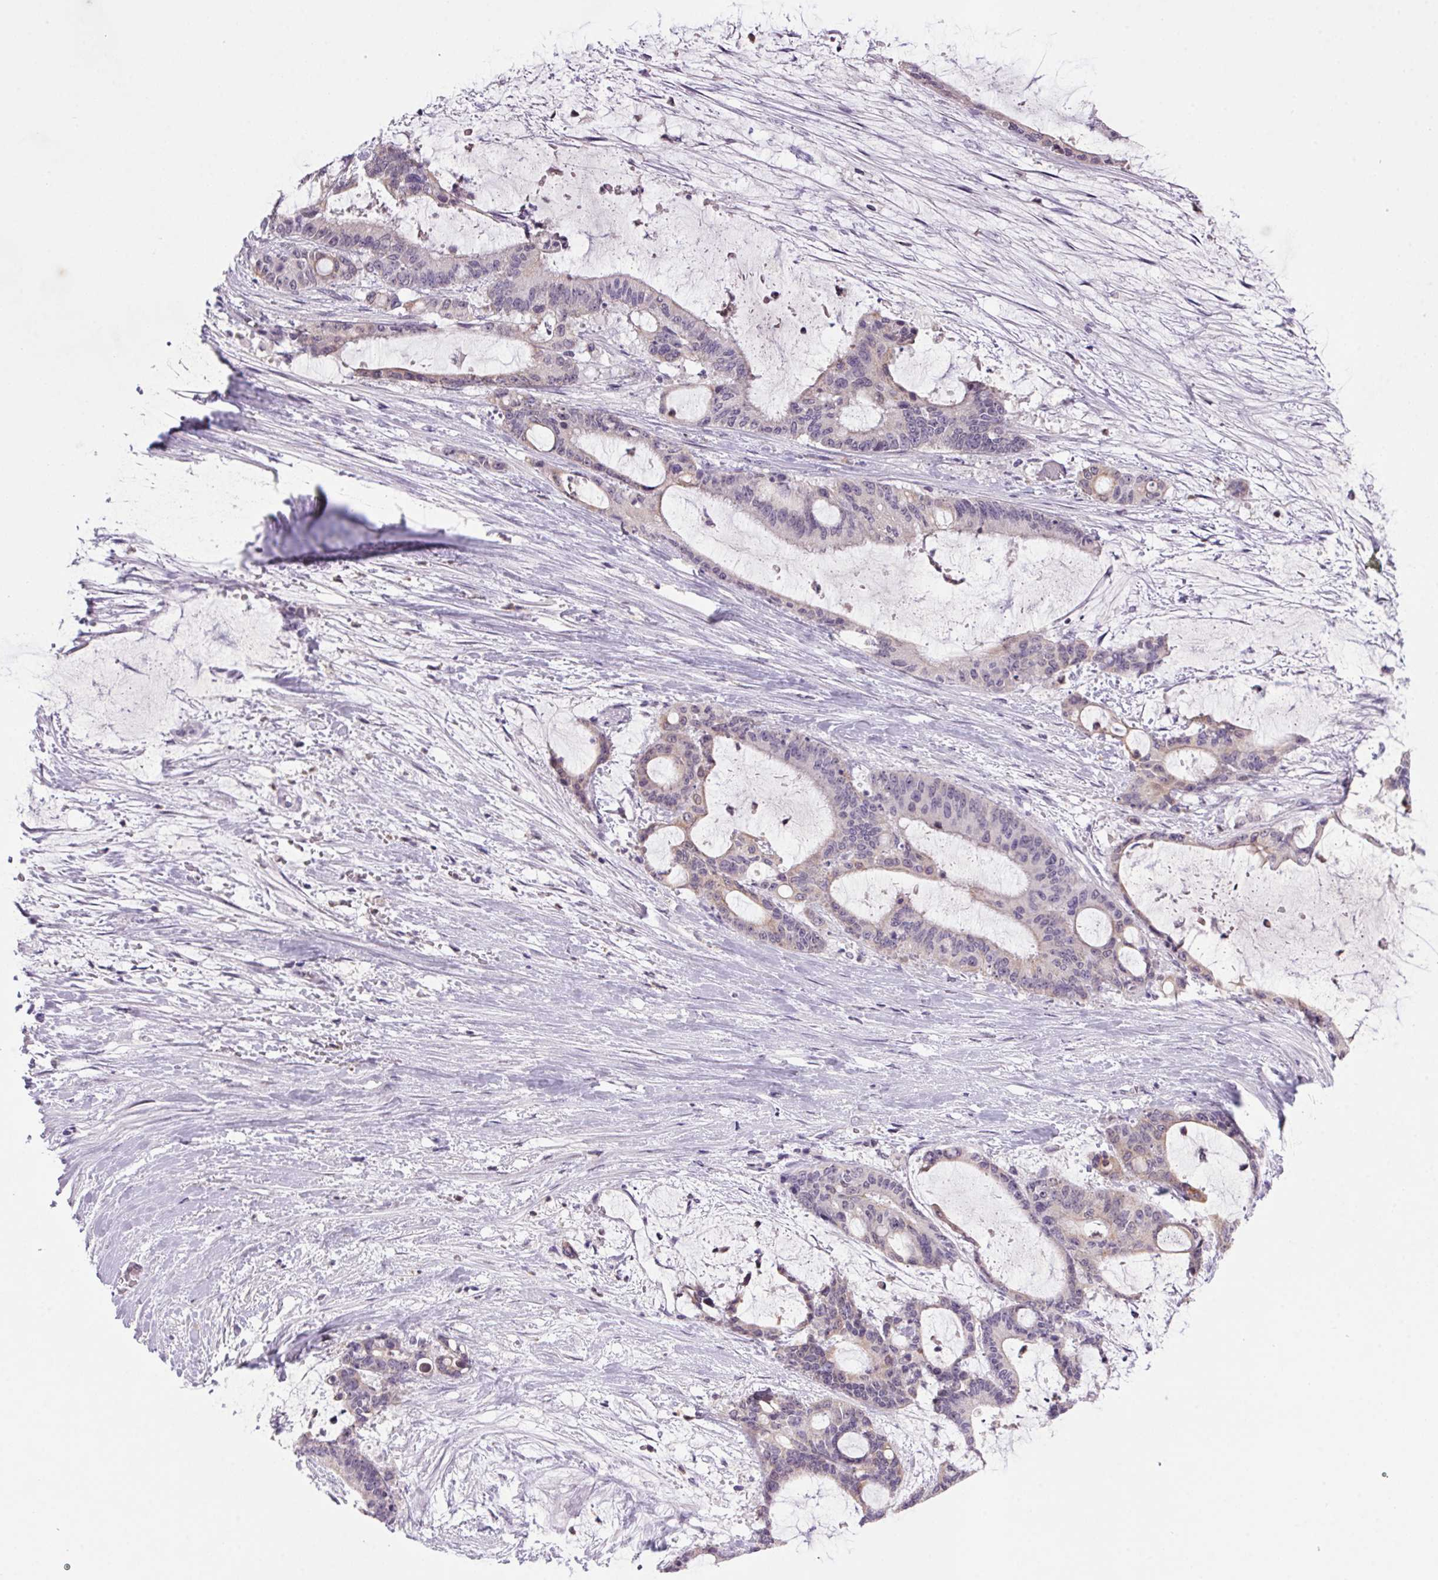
{"staining": {"intensity": "weak", "quantity": "<25%", "location": "cytoplasmic/membranous"}, "tissue": "liver cancer", "cell_type": "Tumor cells", "image_type": "cancer", "snomed": [{"axis": "morphology", "description": "Normal tissue, NOS"}, {"axis": "morphology", "description": "Cholangiocarcinoma"}, {"axis": "topography", "description": "Liver"}, {"axis": "topography", "description": "Peripheral nerve tissue"}], "caption": "This is a image of IHC staining of liver cholangiocarcinoma, which shows no staining in tumor cells.", "gene": "TRDN", "patient": {"sex": "female", "age": 73}}